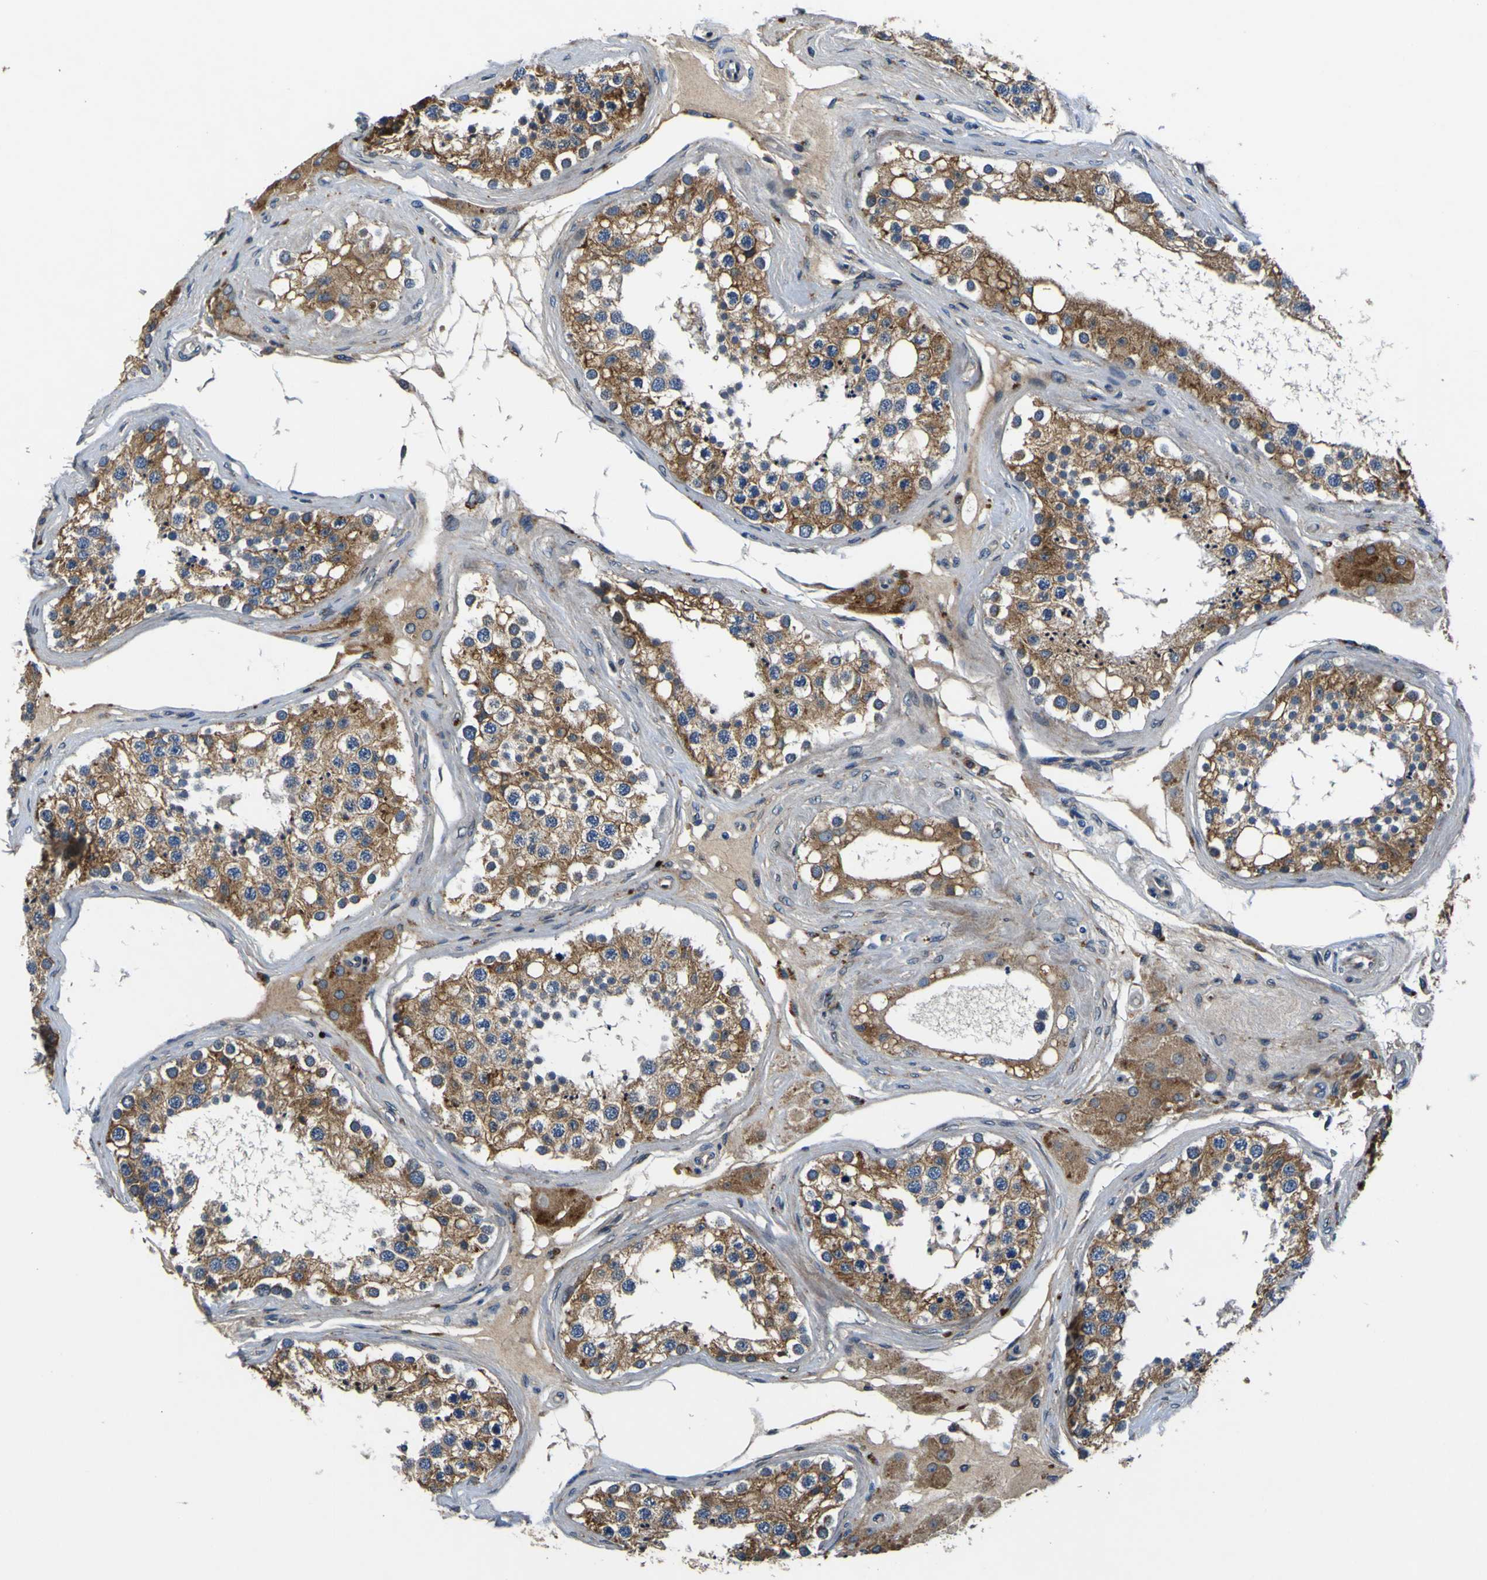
{"staining": {"intensity": "moderate", "quantity": ">75%", "location": "cytoplasmic/membranous"}, "tissue": "testis", "cell_type": "Cells in seminiferous ducts", "image_type": "normal", "snomed": [{"axis": "morphology", "description": "Normal tissue, NOS"}, {"axis": "topography", "description": "Testis"}], "caption": "A photomicrograph of testis stained for a protein demonstrates moderate cytoplasmic/membranous brown staining in cells in seminiferous ducts.", "gene": "EPHB4", "patient": {"sex": "male", "age": 68}}